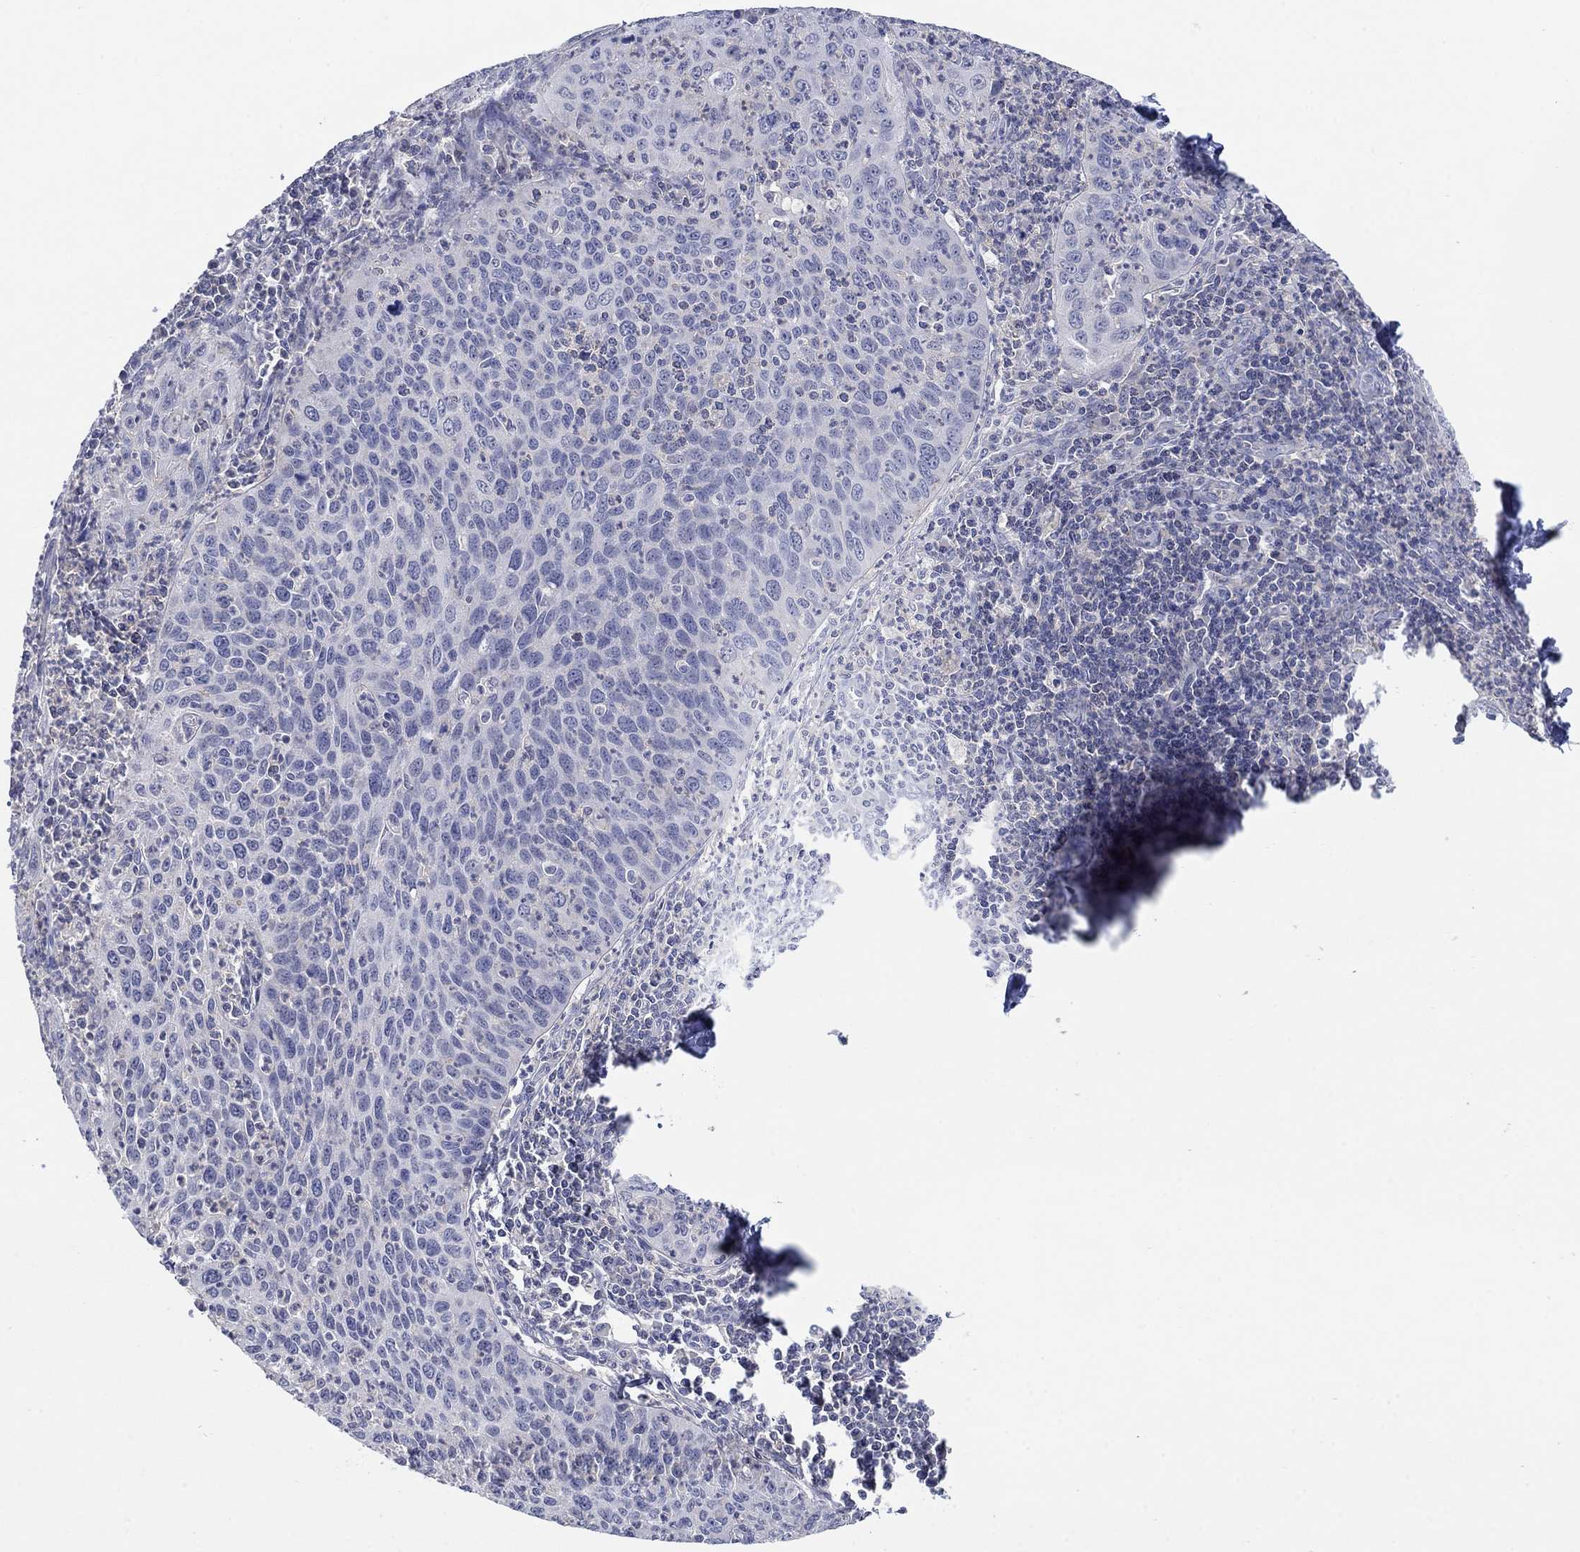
{"staining": {"intensity": "negative", "quantity": "none", "location": "none"}, "tissue": "cervical cancer", "cell_type": "Tumor cells", "image_type": "cancer", "snomed": [{"axis": "morphology", "description": "Squamous cell carcinoma, NOS"}, {"axis": "topography", "description": "Cervix"}], "caption": "Protein analysis of cervical cancer (squamous cell carcinoma) exhibits no significant expression in tumor cells.", "gene": "FER1L6", "patient": {"sex": "female", "age": 26}}